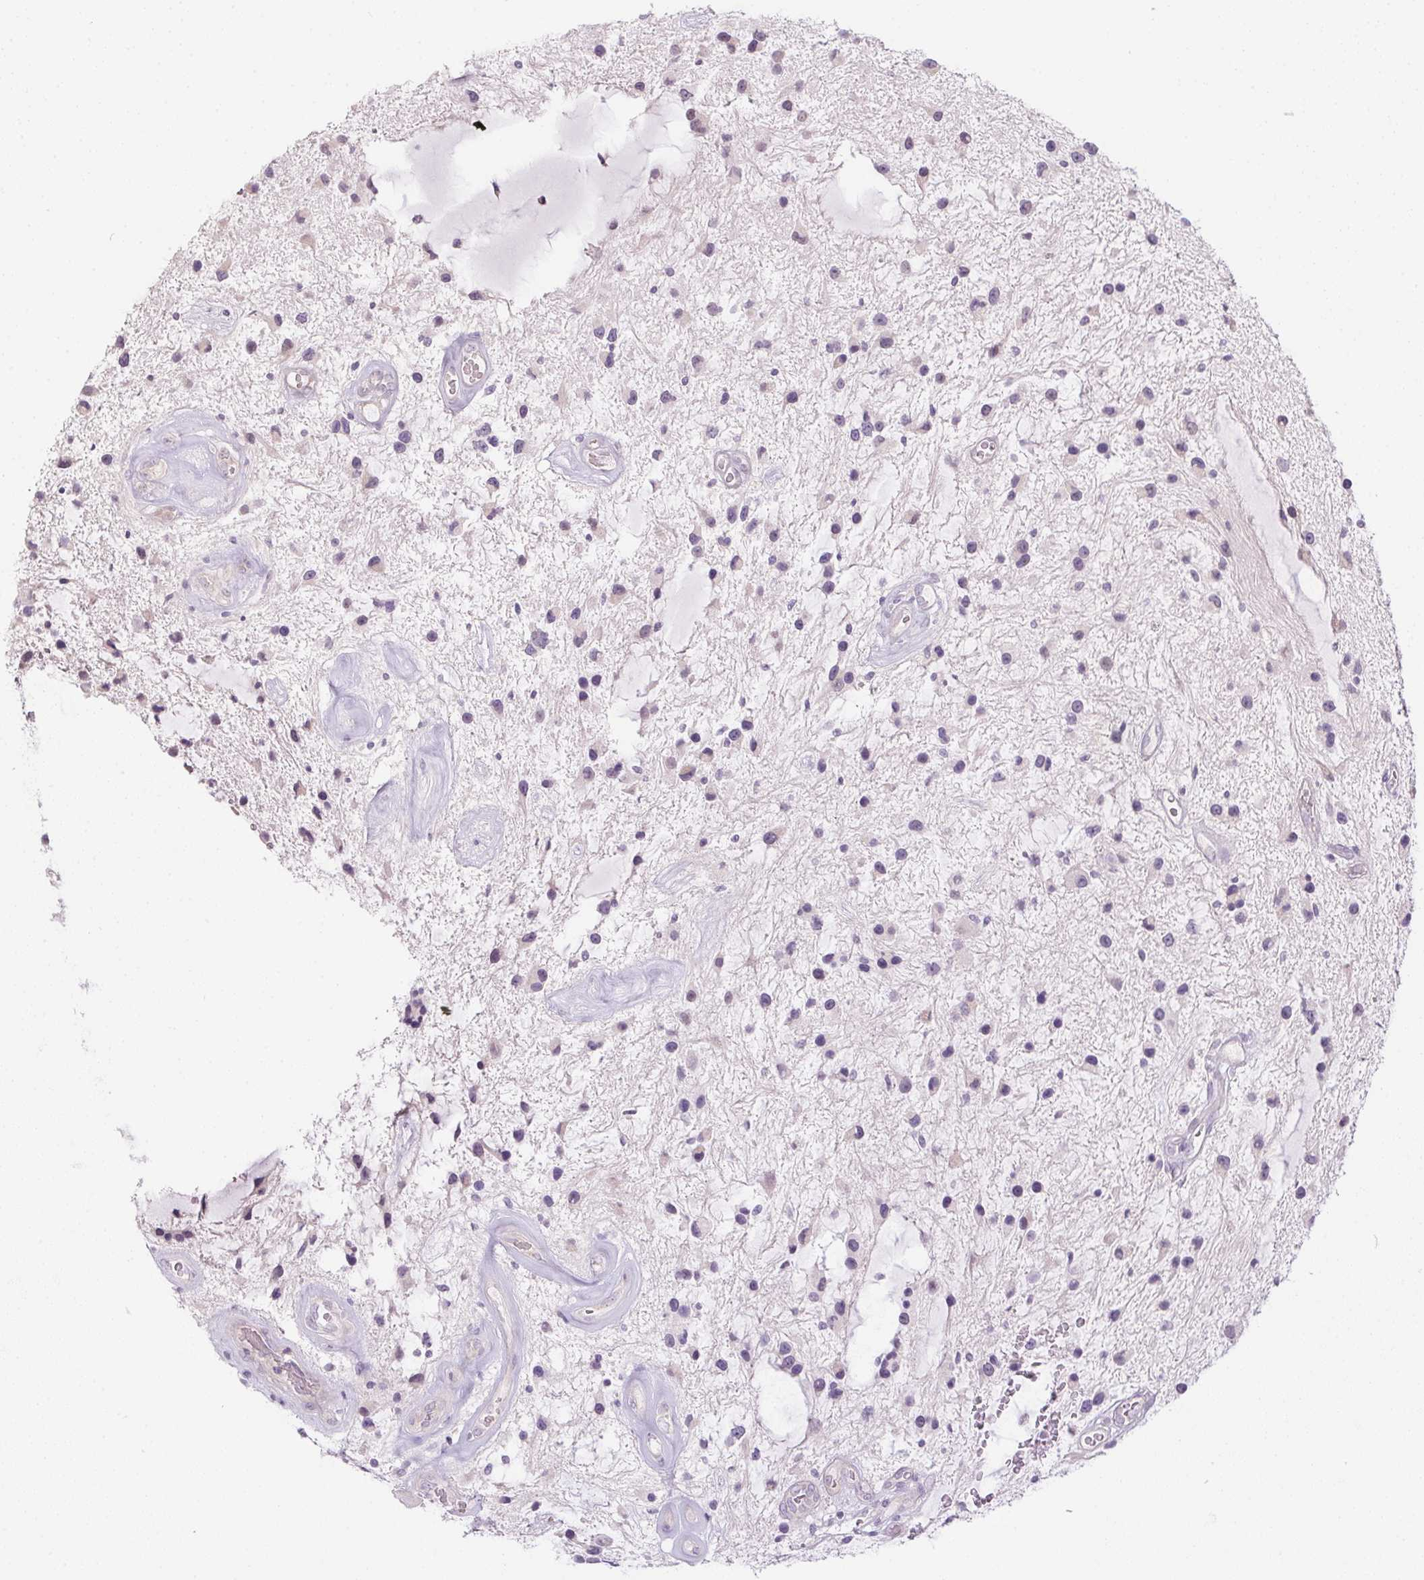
{"staining": {"intensity": "negative", "quantity": "none", "location": "none"}, "tissue": "glioma", "cell_type": "Tumor cells", "image_type": "cancer", "snomed": [{"axis": "morphology", "description": "Glioma, malignant, Low grade"}, {"axis": "topography", "description": "Cerebellum"}], "caption": "DAB immunohistochemical staining of human malignant low-grade glioma reveals no significant expression in tumor cells.", "gene": "CTCFL", "patient": {"sex": "female", "age": 14}}